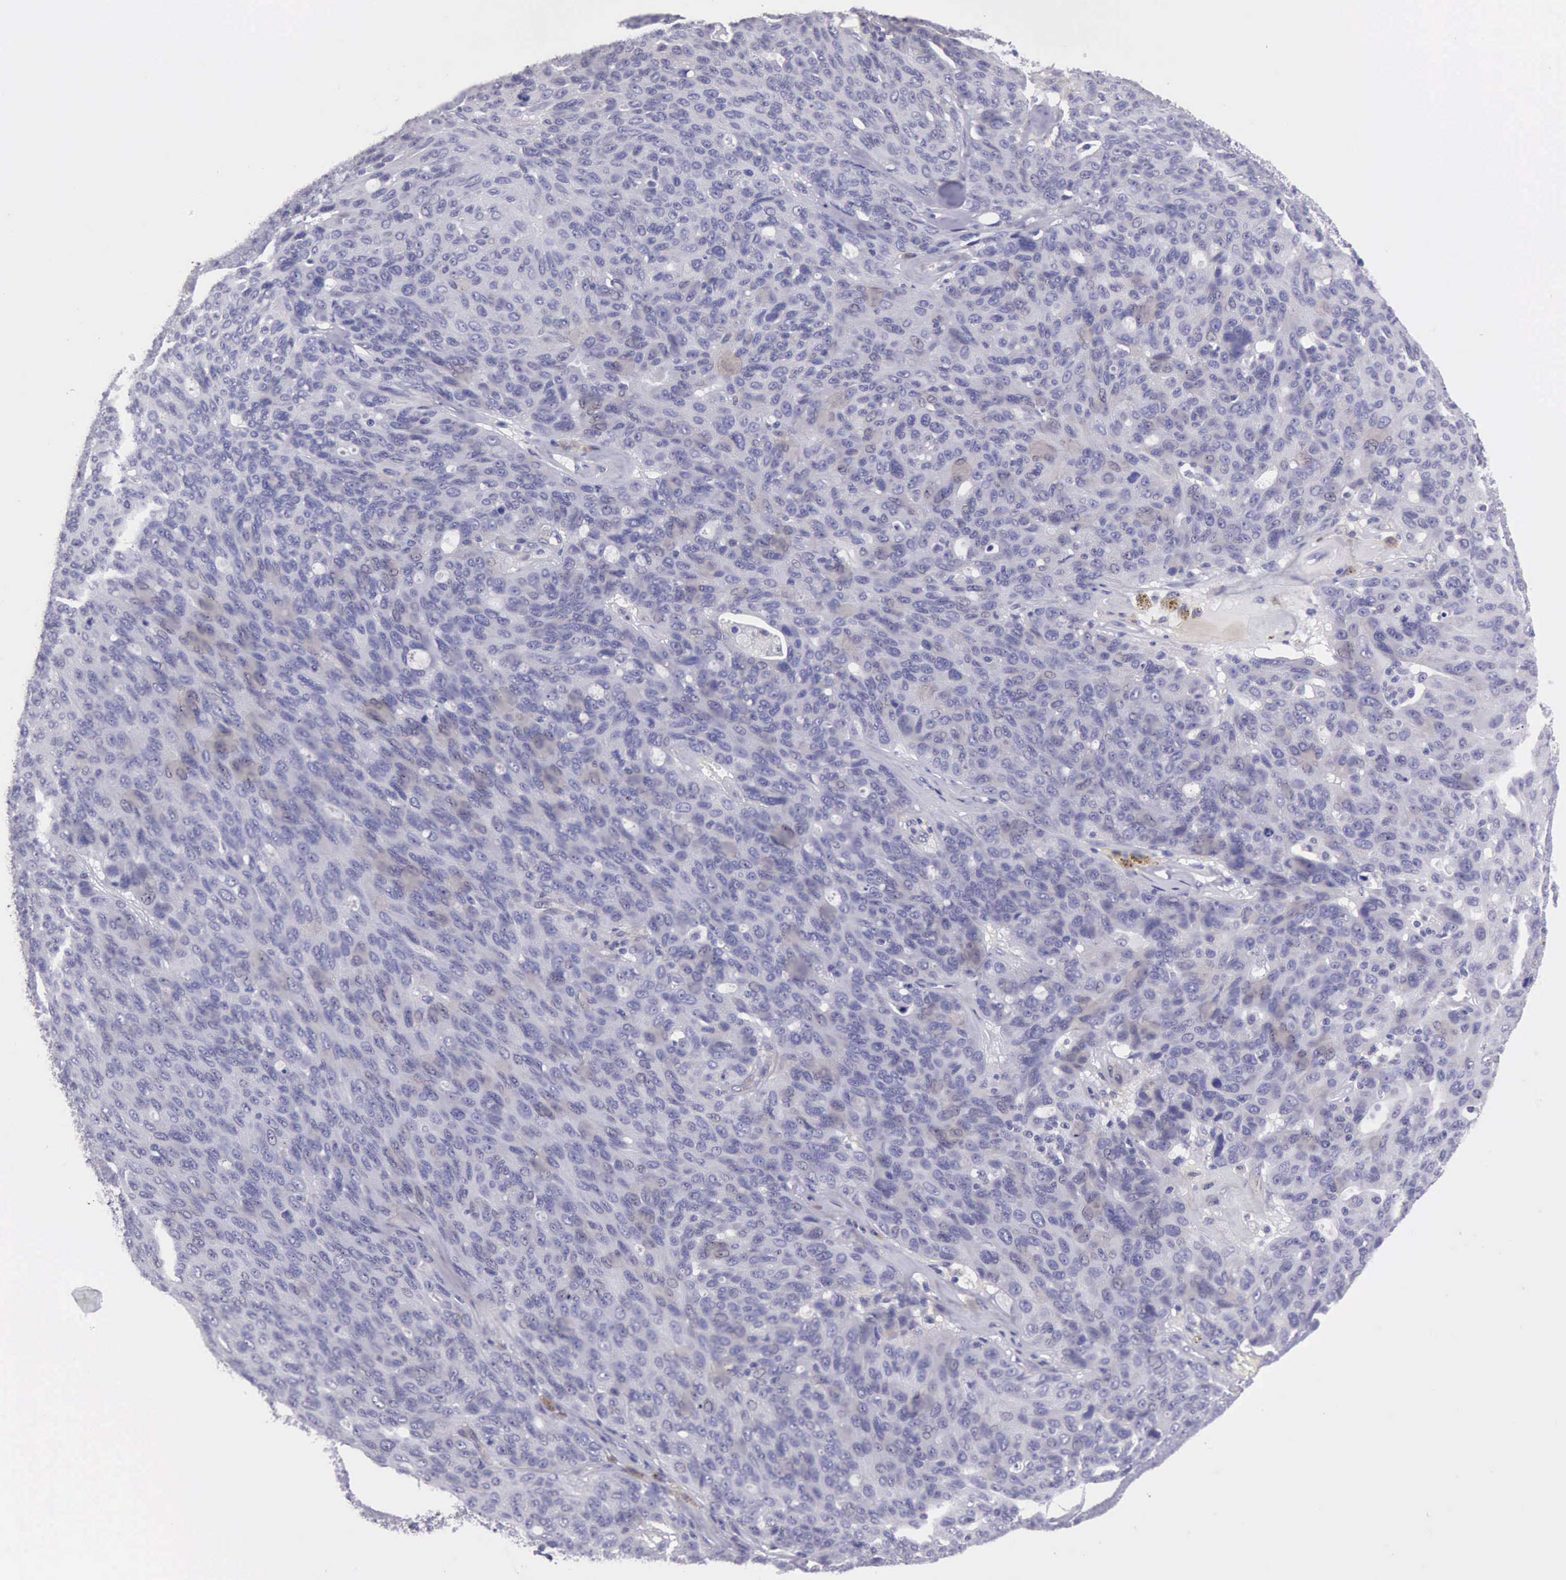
{"staining": {"intensity": "negative", "quantity": "none", "location": "none"}, "tissue": "ovarian cancer", "cell_type": "Tumor cells", "image_type": "cancer", "snomed": [{"axis": "morphology", "description": "Carcinoma, endometroid"}, {"axis": "topography", "description": "Ovary"}], "caption": "Tumor cells are negative for brown protein staining in ovarian cancer. (Stains: DAB IHC with hematoxylin counter stain, Microscopy: brightfield microscopy at high magnification).", "gene": "KCND1", "patient": {"sex": "female", "age": 60}}